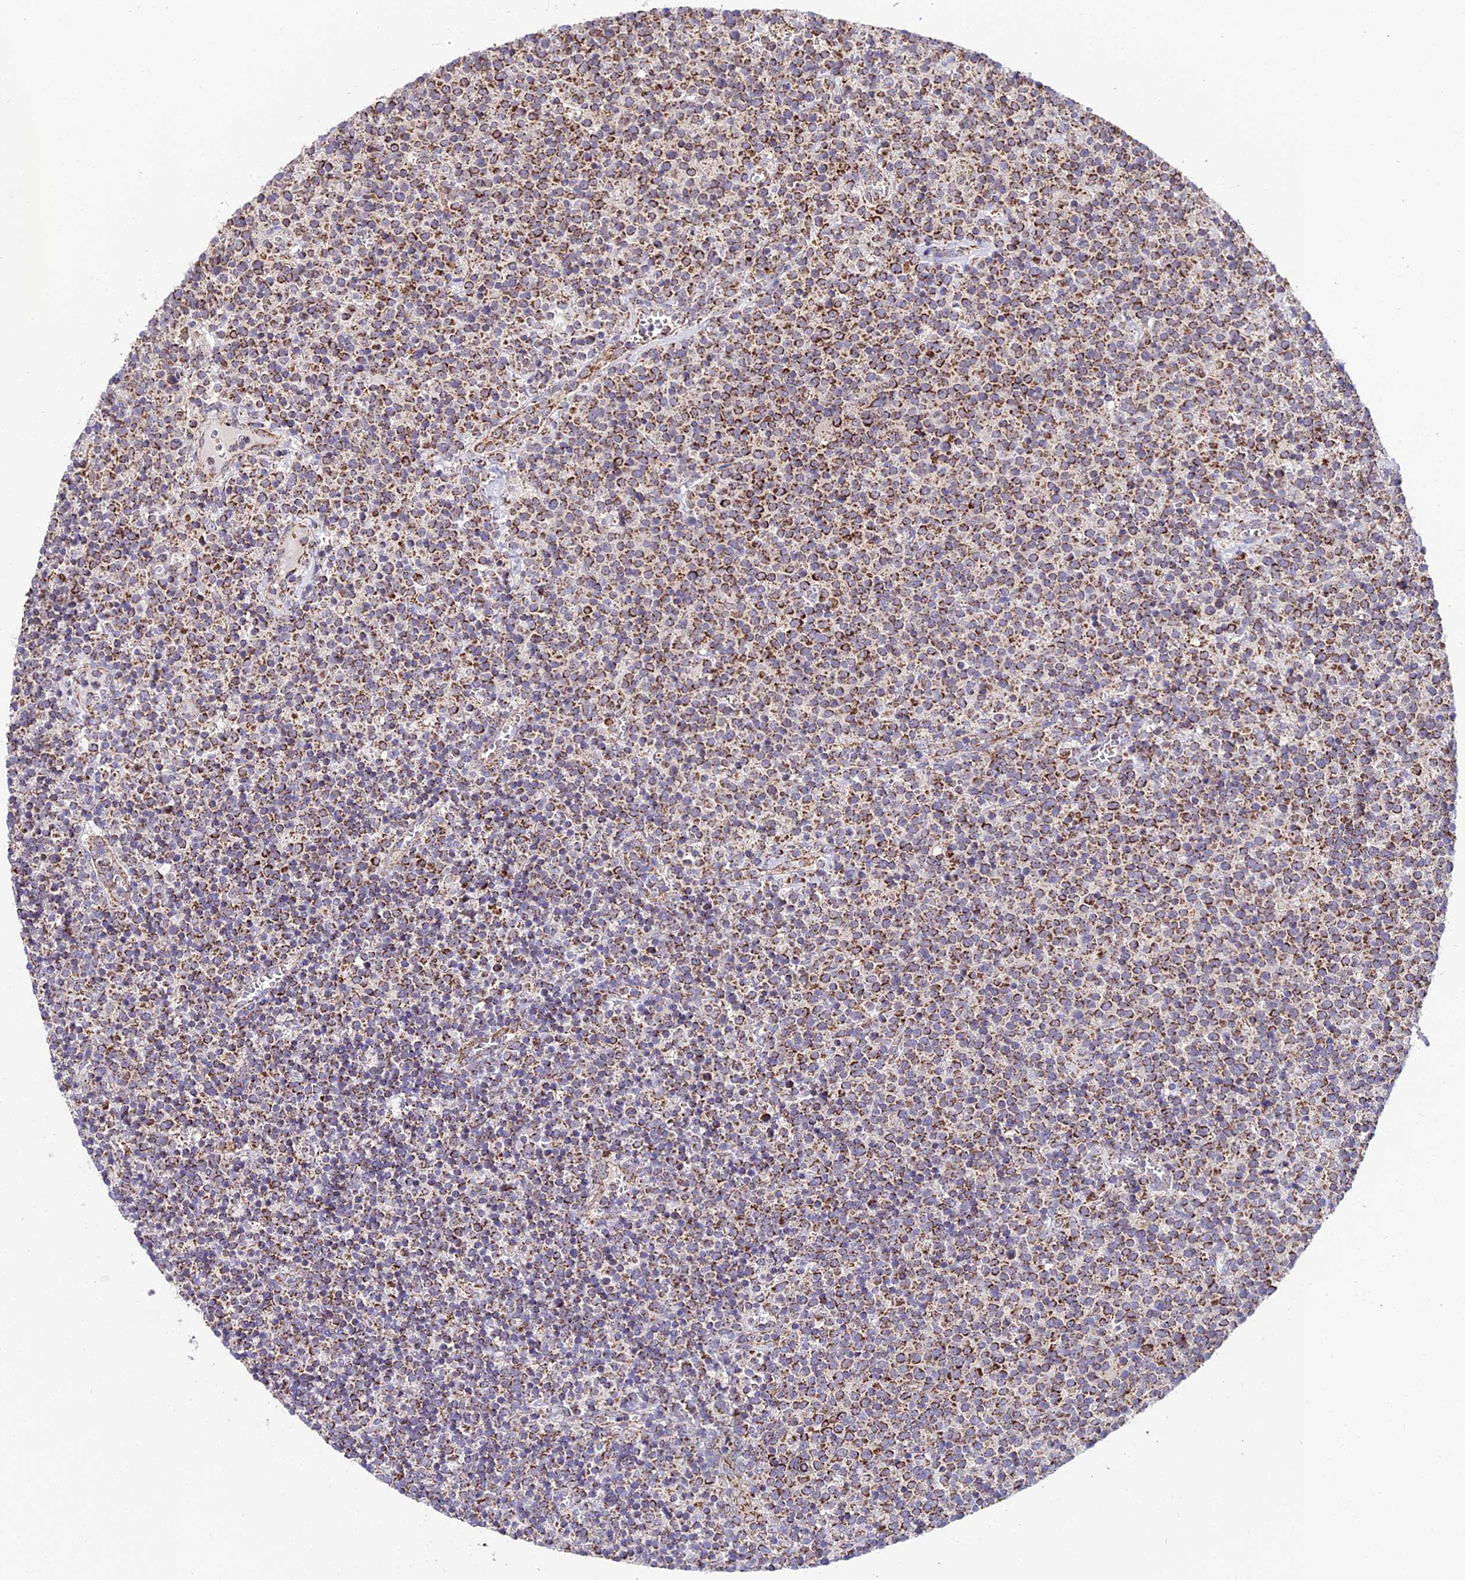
{"staining": {"intensity": "strong", "quantity": "25%-75%", "location": "cytoplasmic/membranous"}, "tissue": "lymphoma", "cell_type": "Tumor cells", "image_type": "cancer", "snomed": [{"axis": "morphology", "description": "Malignant lymphoma, non-Hodgkin's type, High grade"}, {"axis": "topography", "description": "Lymph node"}], "caption": "Immunohistochemical staining of lymphoma reveals high levels of strong cytoplasmic/membranous positivity in approximately 25%-75% of tumor cells. (DAB IHC, brown staining for protein, blue staining for nuclei).", "gene": "PSMD2", "patient": {"sex": "male", "age": 61}}